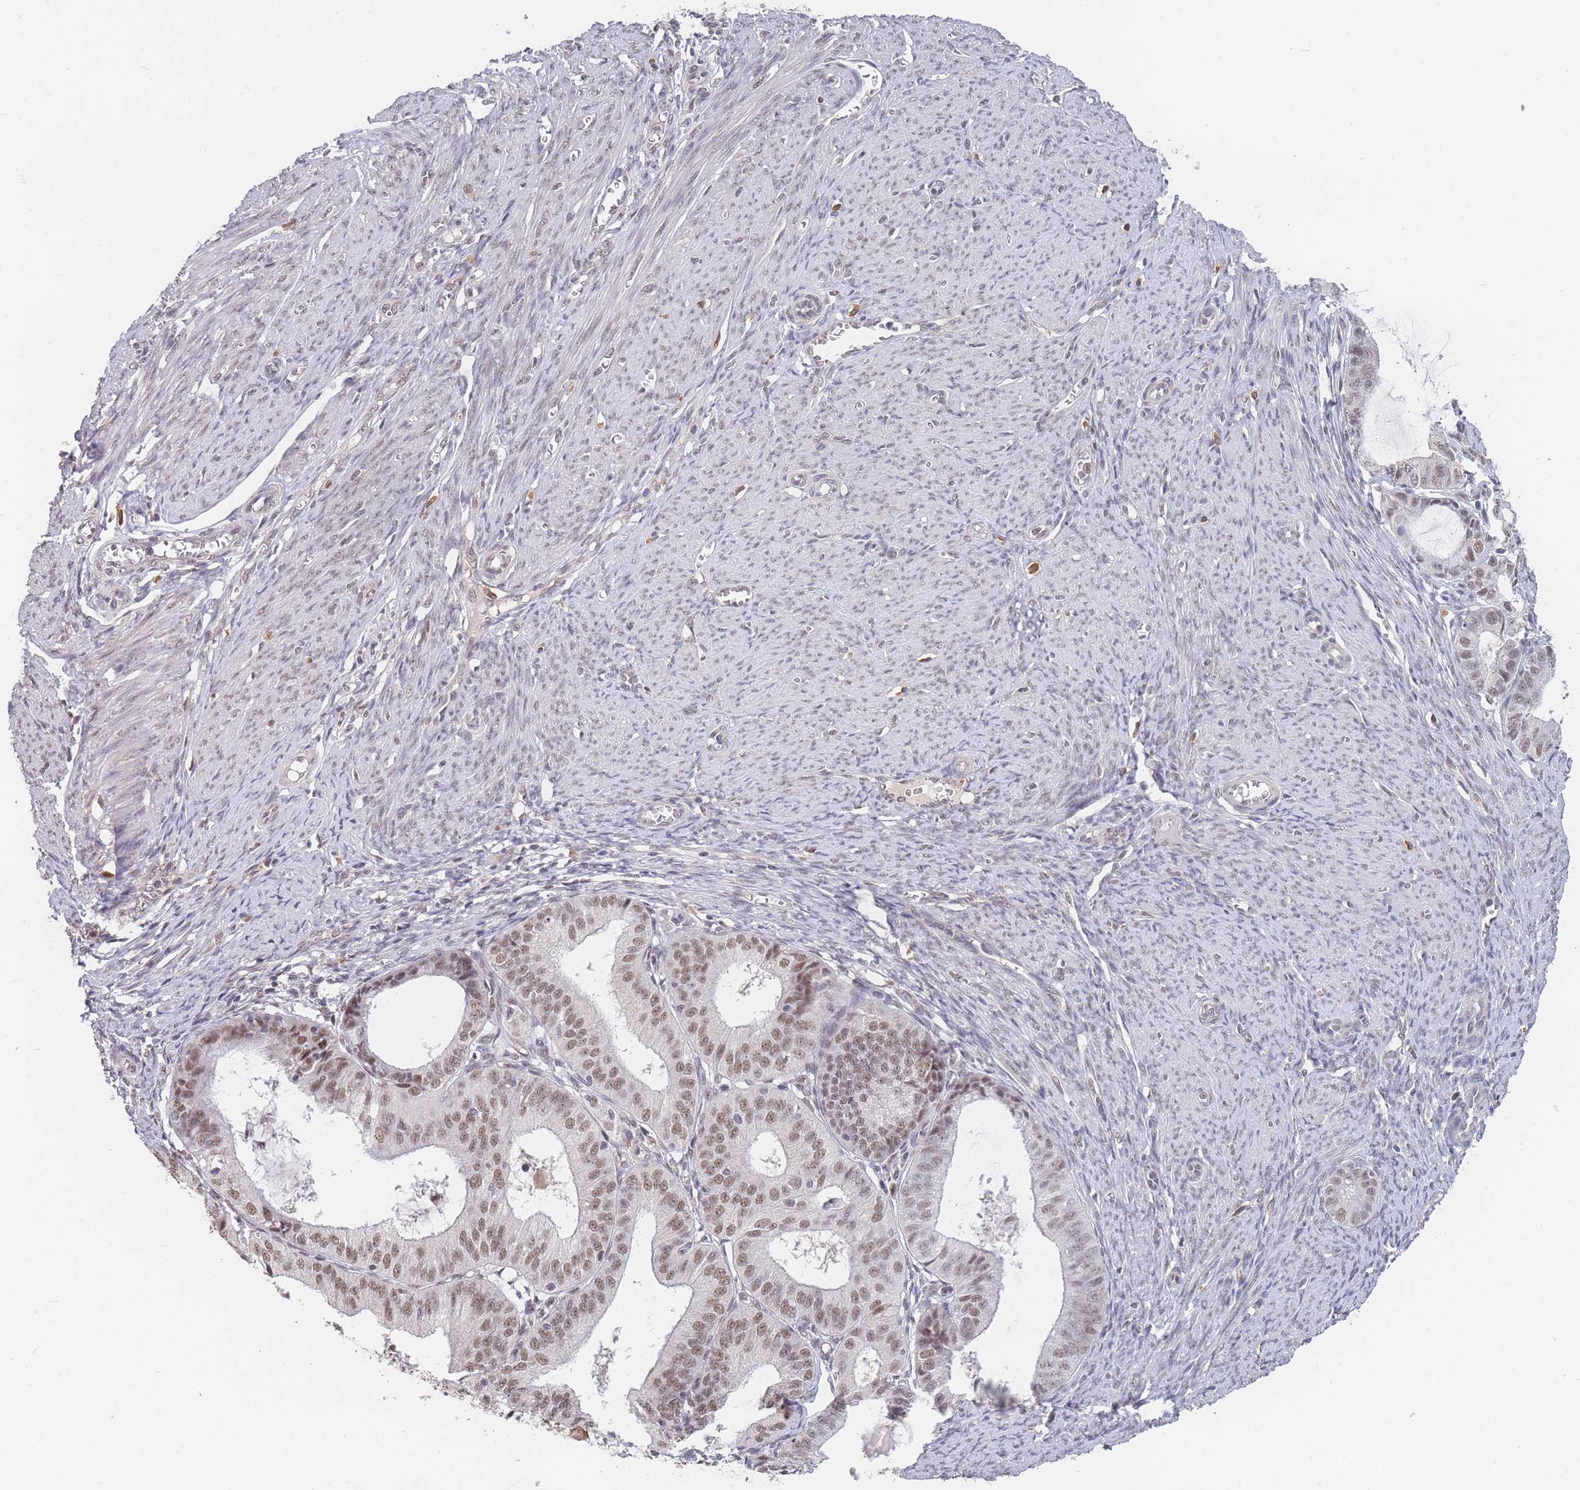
{"staining": {"intensity": "moderate", "quantity": ">75%", "location": "nuclear"}, "tissue": "endometrial cancer", "cell_type": "Tumor cells", "image_type": "cancer", "snomed": [{"axis": "morphology", "description": "Adenocarcinoma, NOS"}, {"axis": "topography", "description": "Endometrium"}], "caption": "Adenocarcinoma (endometrial) was stained to show a protein in brown. There is medium levels of moderate nuclear staining in approximately >75% of tumor cells.", "gene": "SNRPA1", "patient": {"sex": "female", "age": 51}}